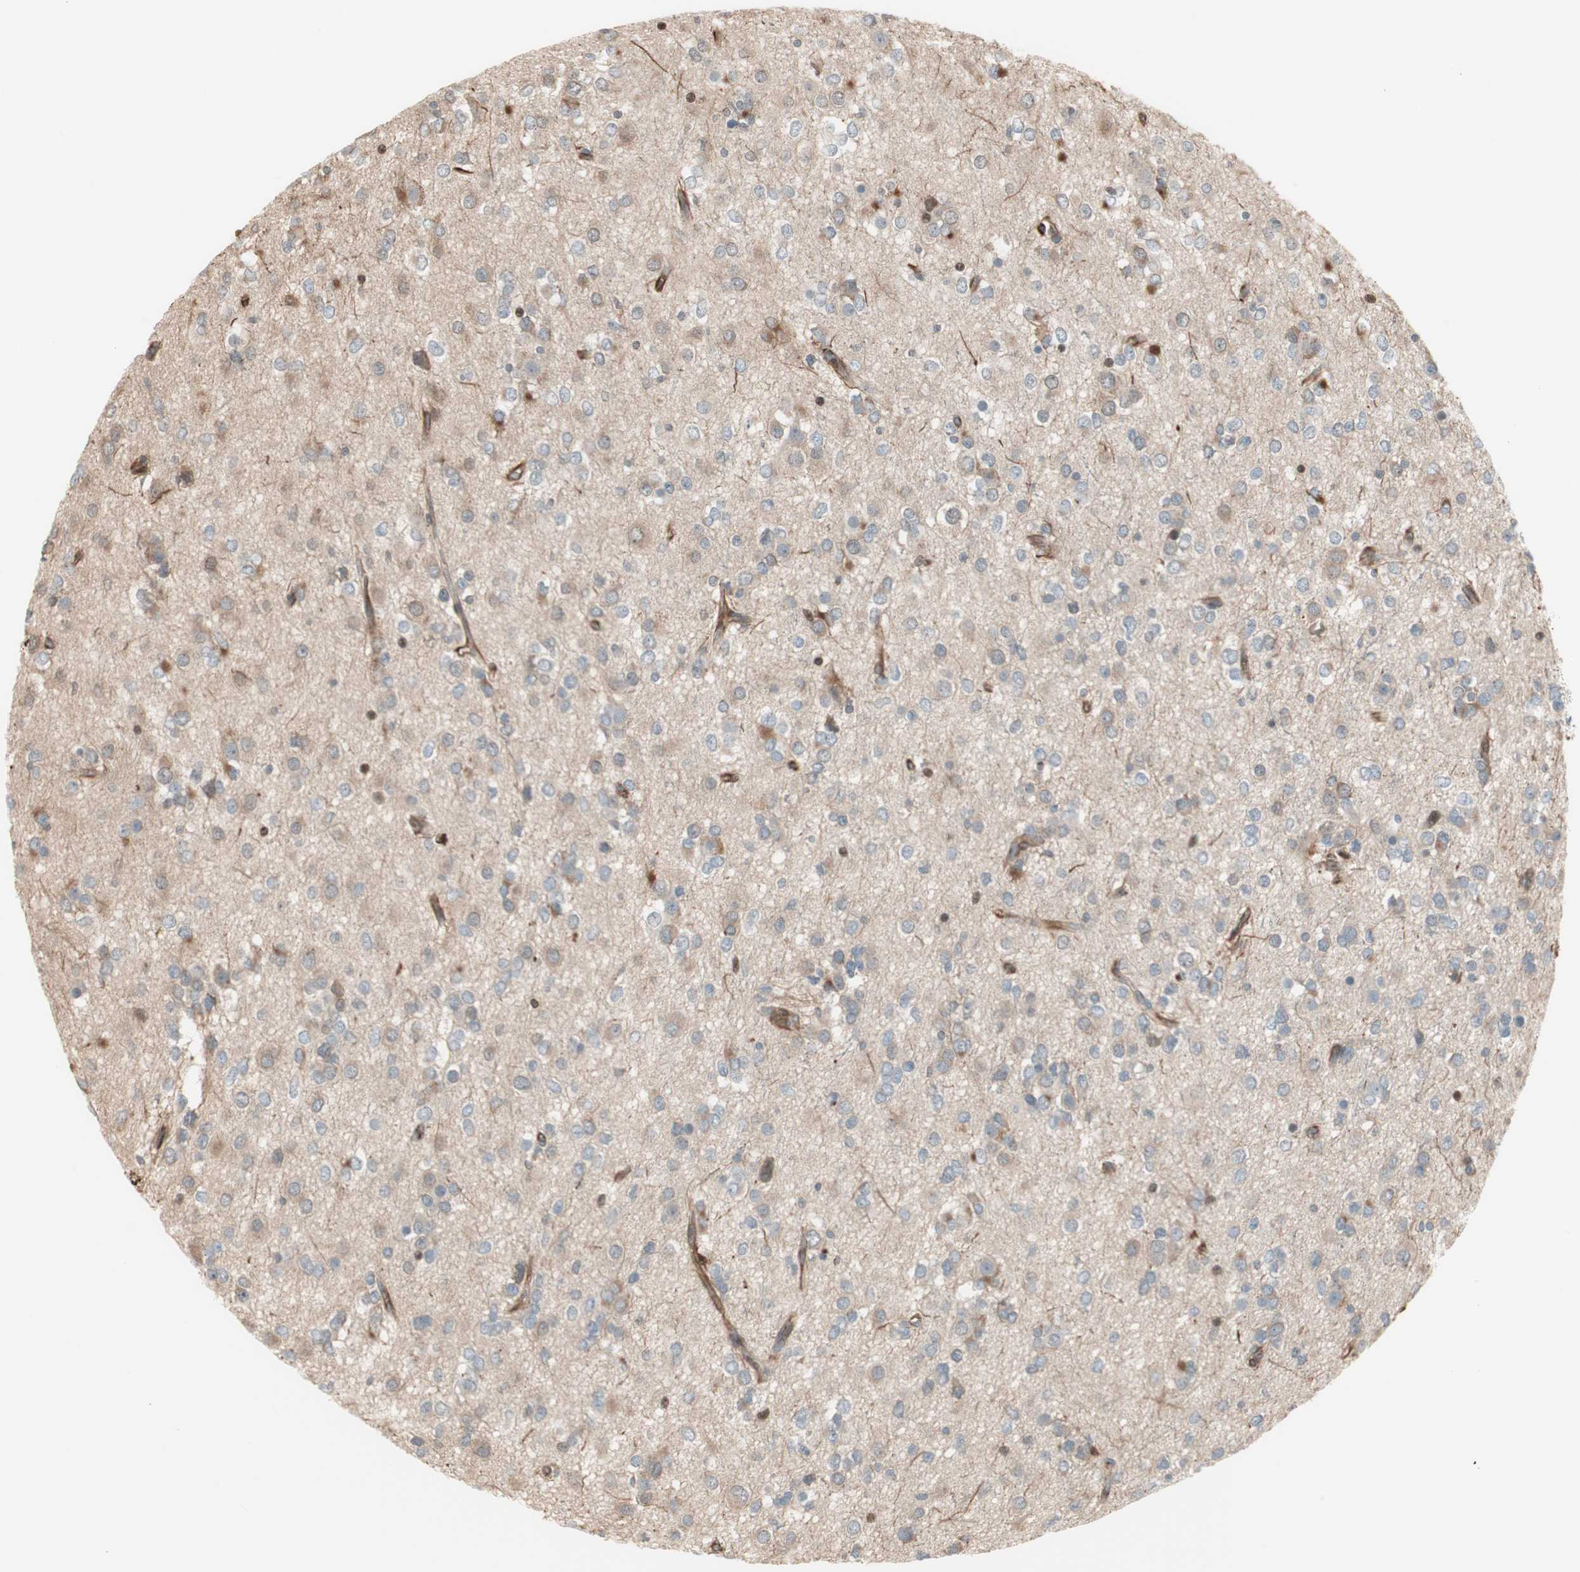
{"staining": {"intensity": "weak", "quantity": "25%-75%", "location": "cytoplasmic/membranous"}, "tissue": "glioma", "cell_type": "Tumor cells", "image_type": "cancer", "snomed": [{"axis": "morphology", "description": "Glioma, malignant, Low grade"}, {"axis": "topography", "description": "Brain"}], "caption": "The photomicrograph demonstrates staining of low-grade glioma (malignant), revealing weak cytoplasmic/membranous protein staining (brown color) within tumor cells.", "gene": "MAD2L2", "patient": {"sex": "male", "age": 42}}